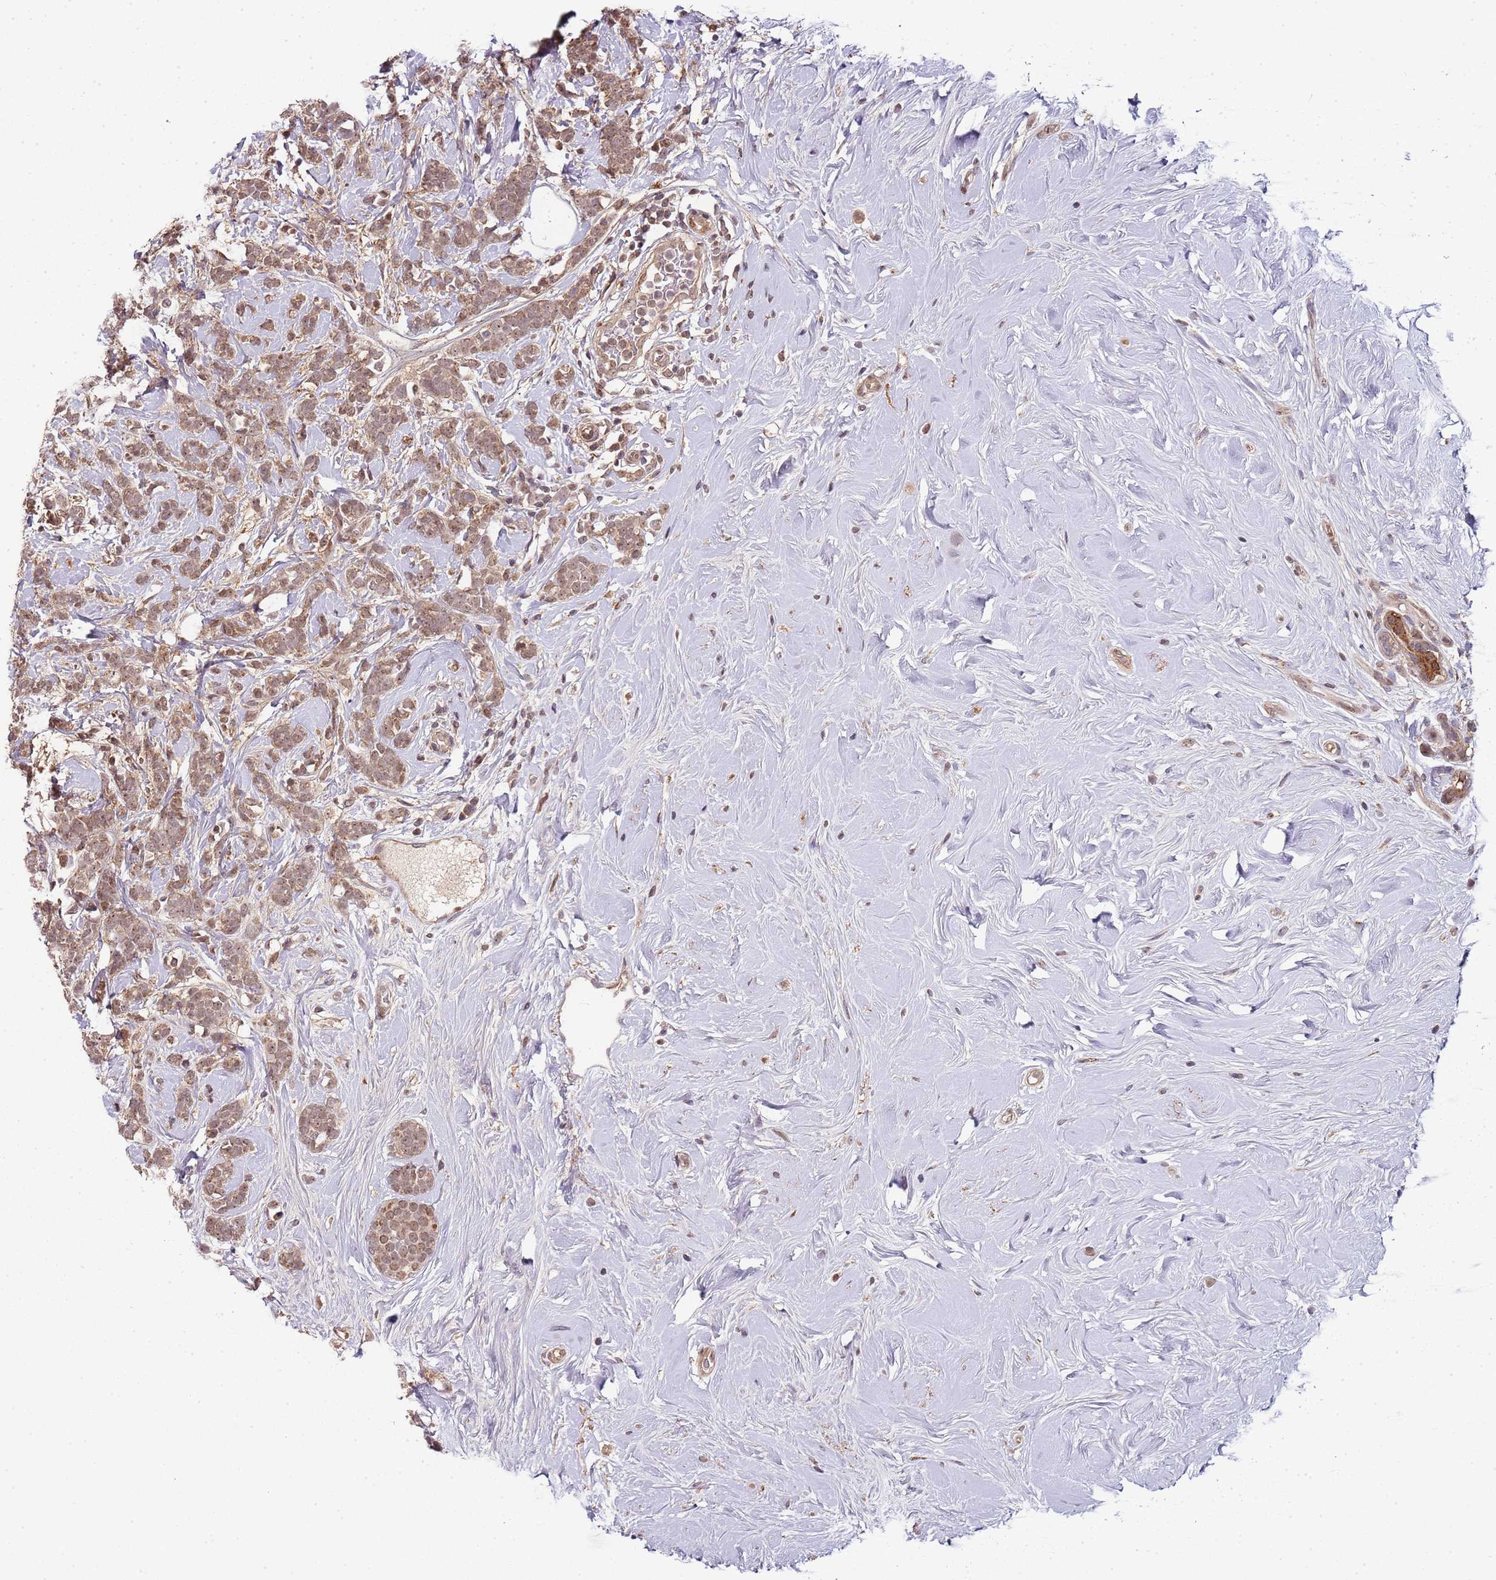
{"staining": {"intensity": "moderate", "quantity": ">75%", "location": "cytoplasmic/membranous"}, "tissue": "breast cancer", "cell_type": "Tumor cells", "image_type": "cancer", "snomed": [{"axis": "morphology", "description": "Lobular carcinoma"}, {"axis": "topography", "description": "Breast"}], "caption": "Protein expression analysis of human breast cancer reveals moderate cytoplasmic/membranous staining in about >75% of tumor cells. (IHC, brightfield microscopy, high magnification).", "gene": "EDC3", "patient": {"sex": "female", "age": 58}}